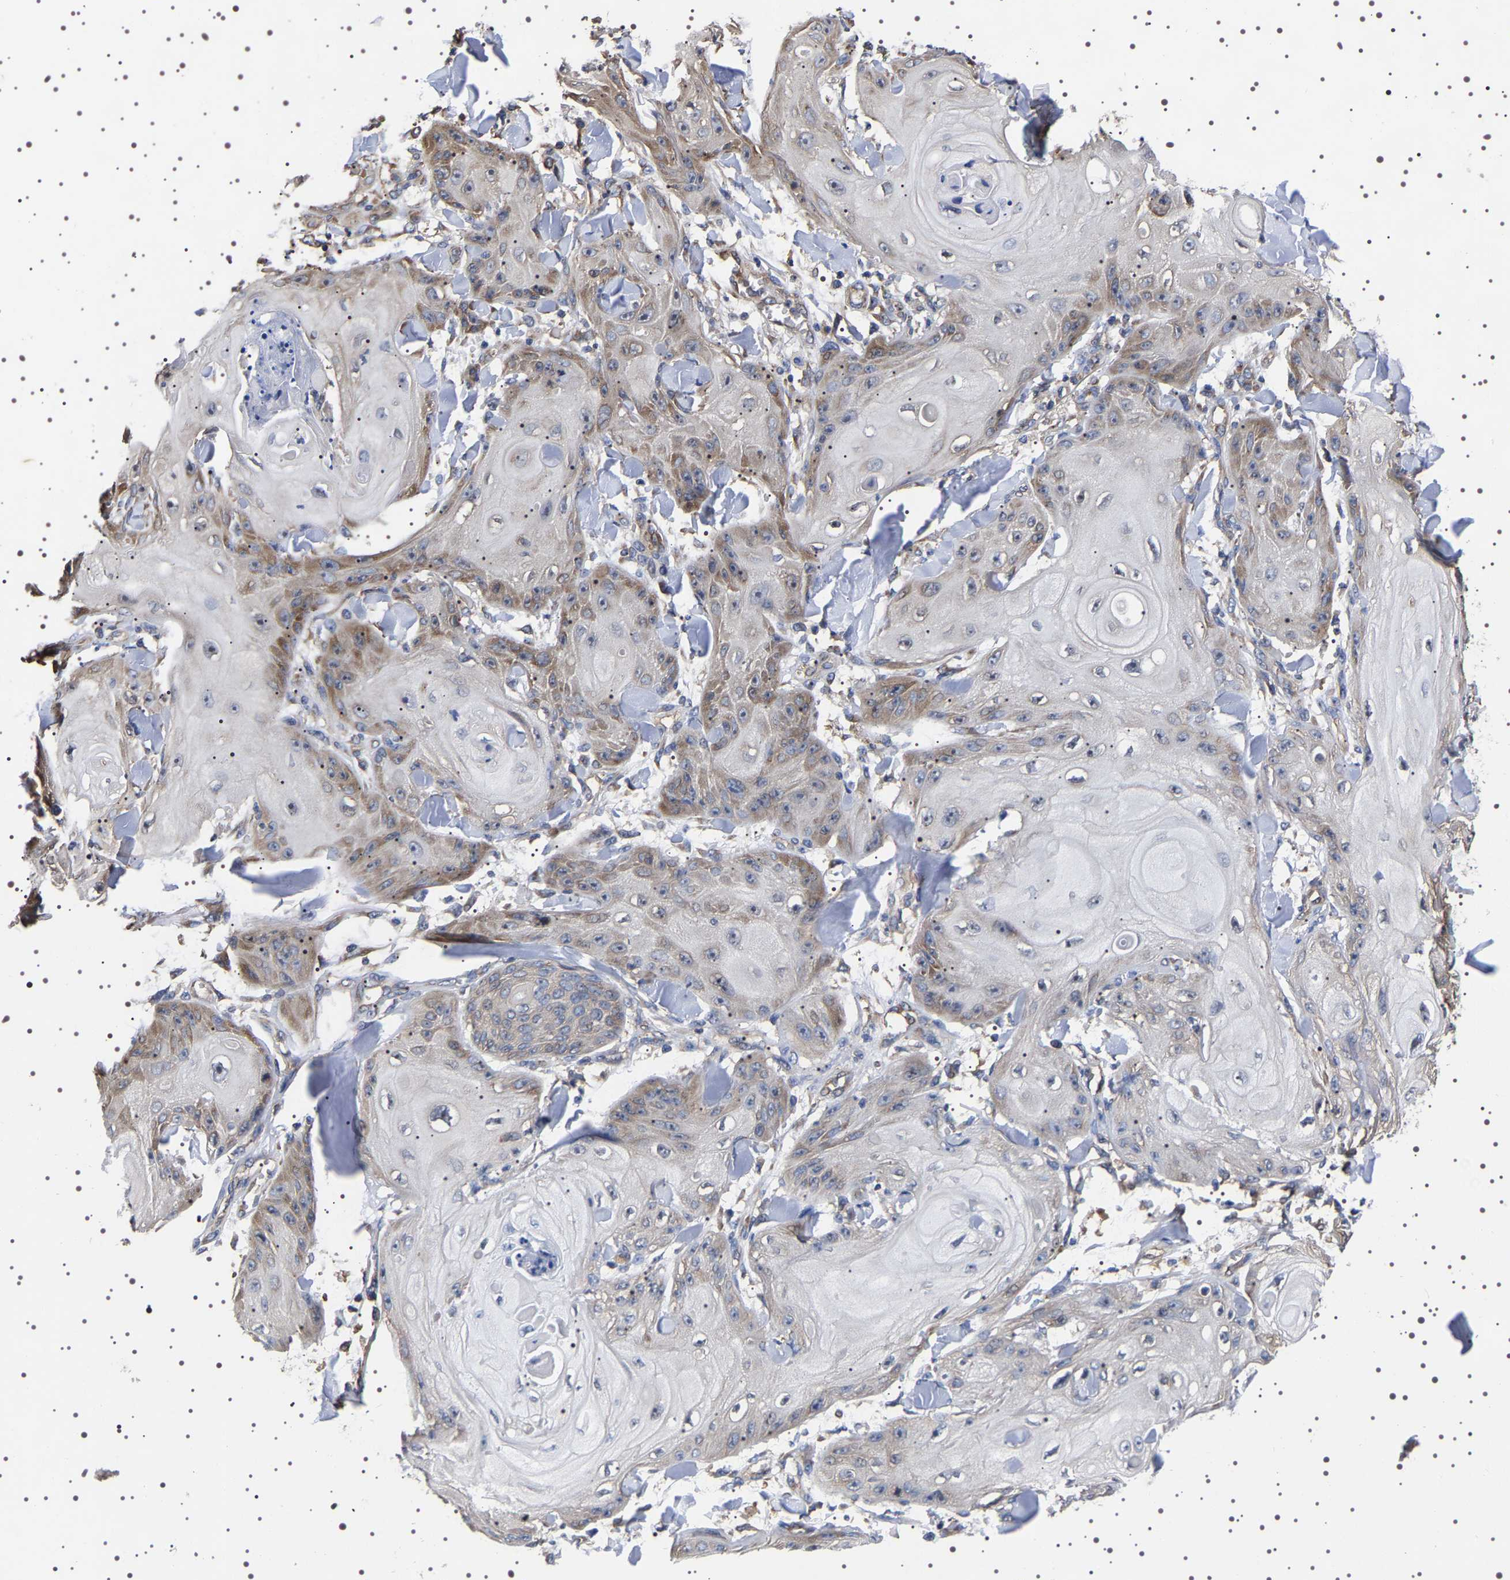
{"staining": {"intensity": "weak", "quantity": "<25%", "location": "cytoplasmic/membranous"}, "tissue": "skin cancer", "cell_type": "Tumor cells", "image_type": "cancer", "snomed": [{"axis": "morphology", "description": "Squamous cell carcinoma, NOS"}, {"axis": "topography", "description": "Skin"}], "caption": "Histopathology image shows no significant protein staining in tumor cells of skin squamous cell carcinoma.", "gene": "DARS1", "patient": {"sex": "male", "age": 74}}